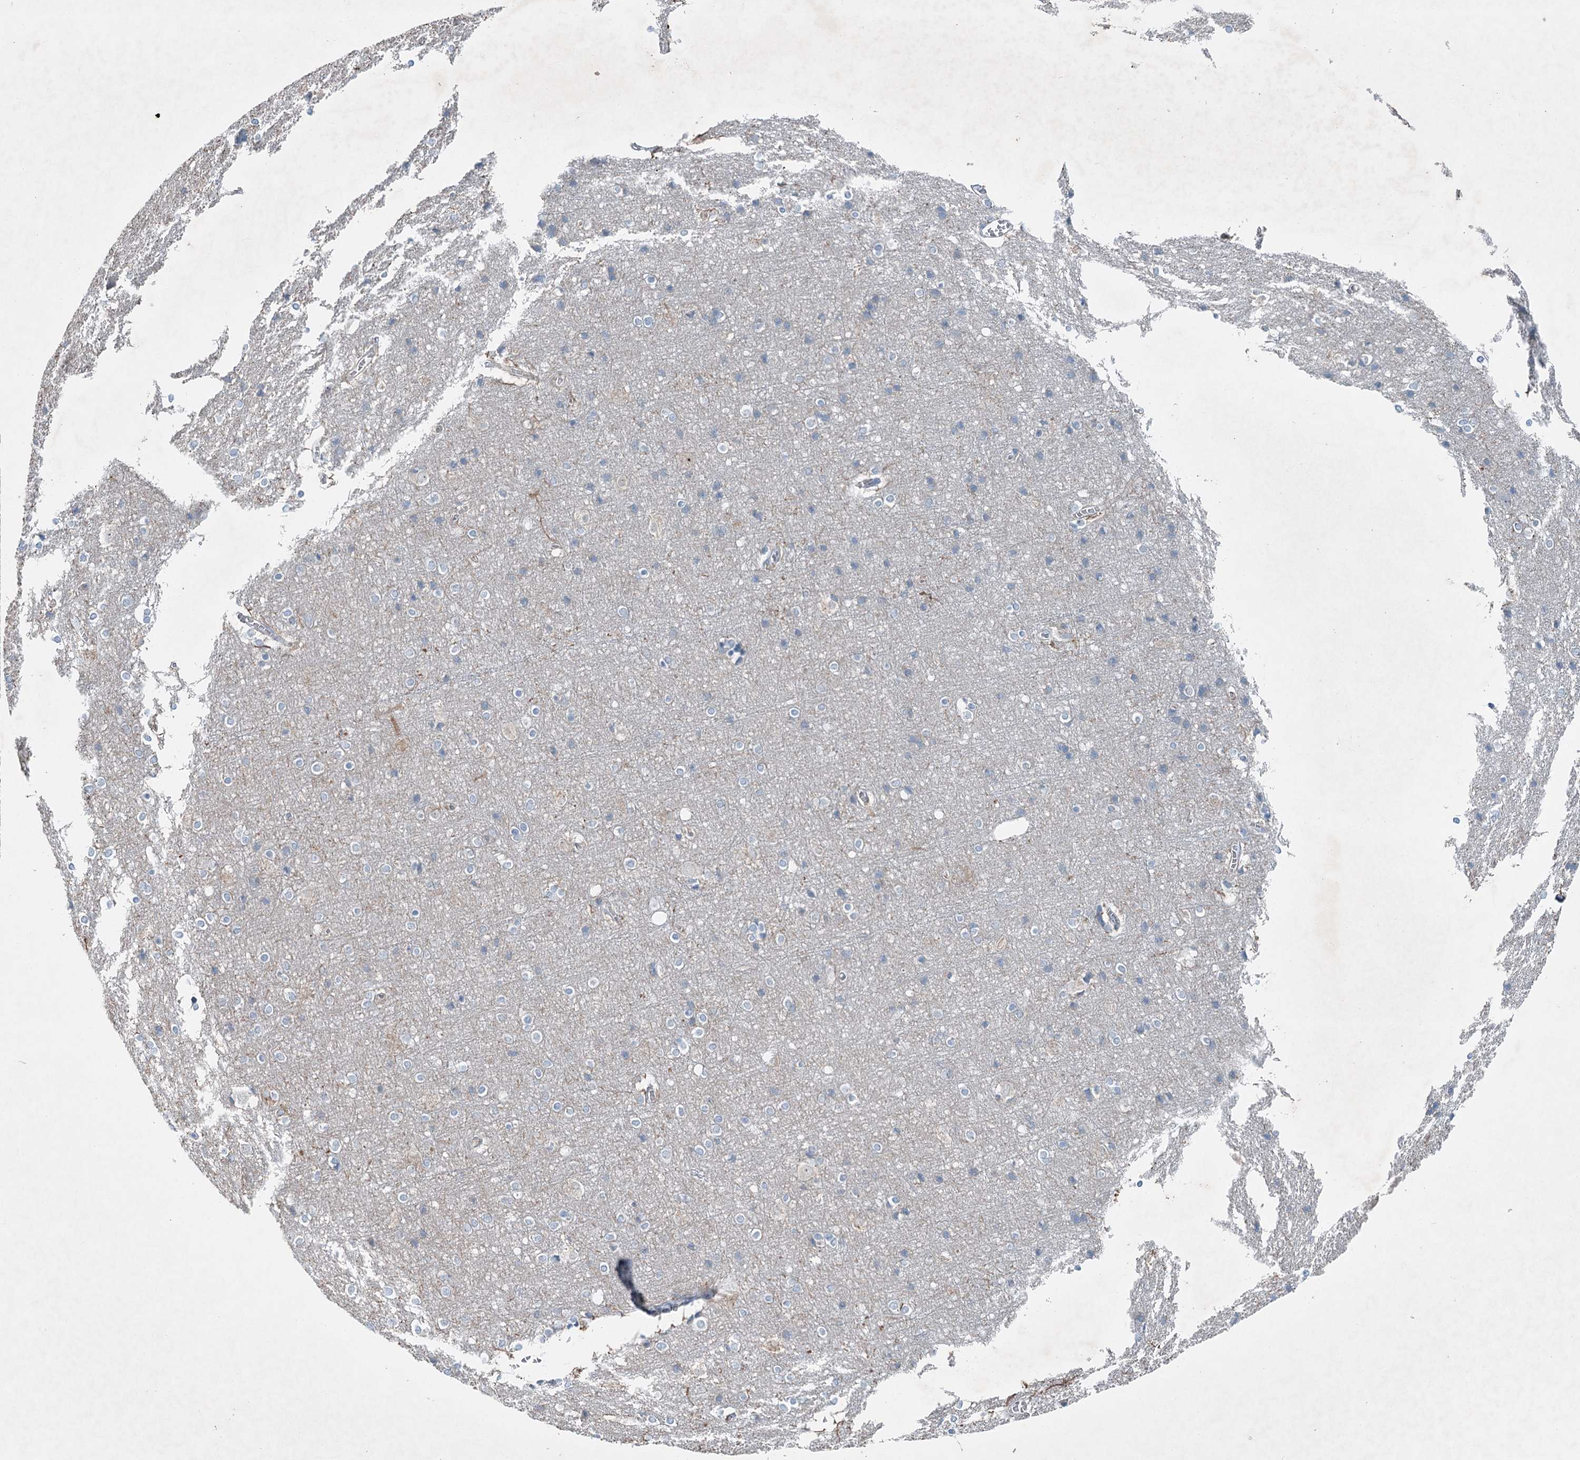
{"staining": {"intensity": "negative", "quantity": "none", "location": "none"}, "tissue": "cerebral cortex", "cell_type": "Endothelial cells", "image_type": "normal", "snomed": [{"axis": "morphology", "description": "Normal tissue, NOS"}, {"axis": "topography", "description": "Cerebral cortex"}], "caption": "DAB immunohistochemical staining of normal human cerebral cortex demonstrates no significant positivity in endothelial cells.", "gene": "CHCHD5", "patient": {"sex": "male", "age": 54}}